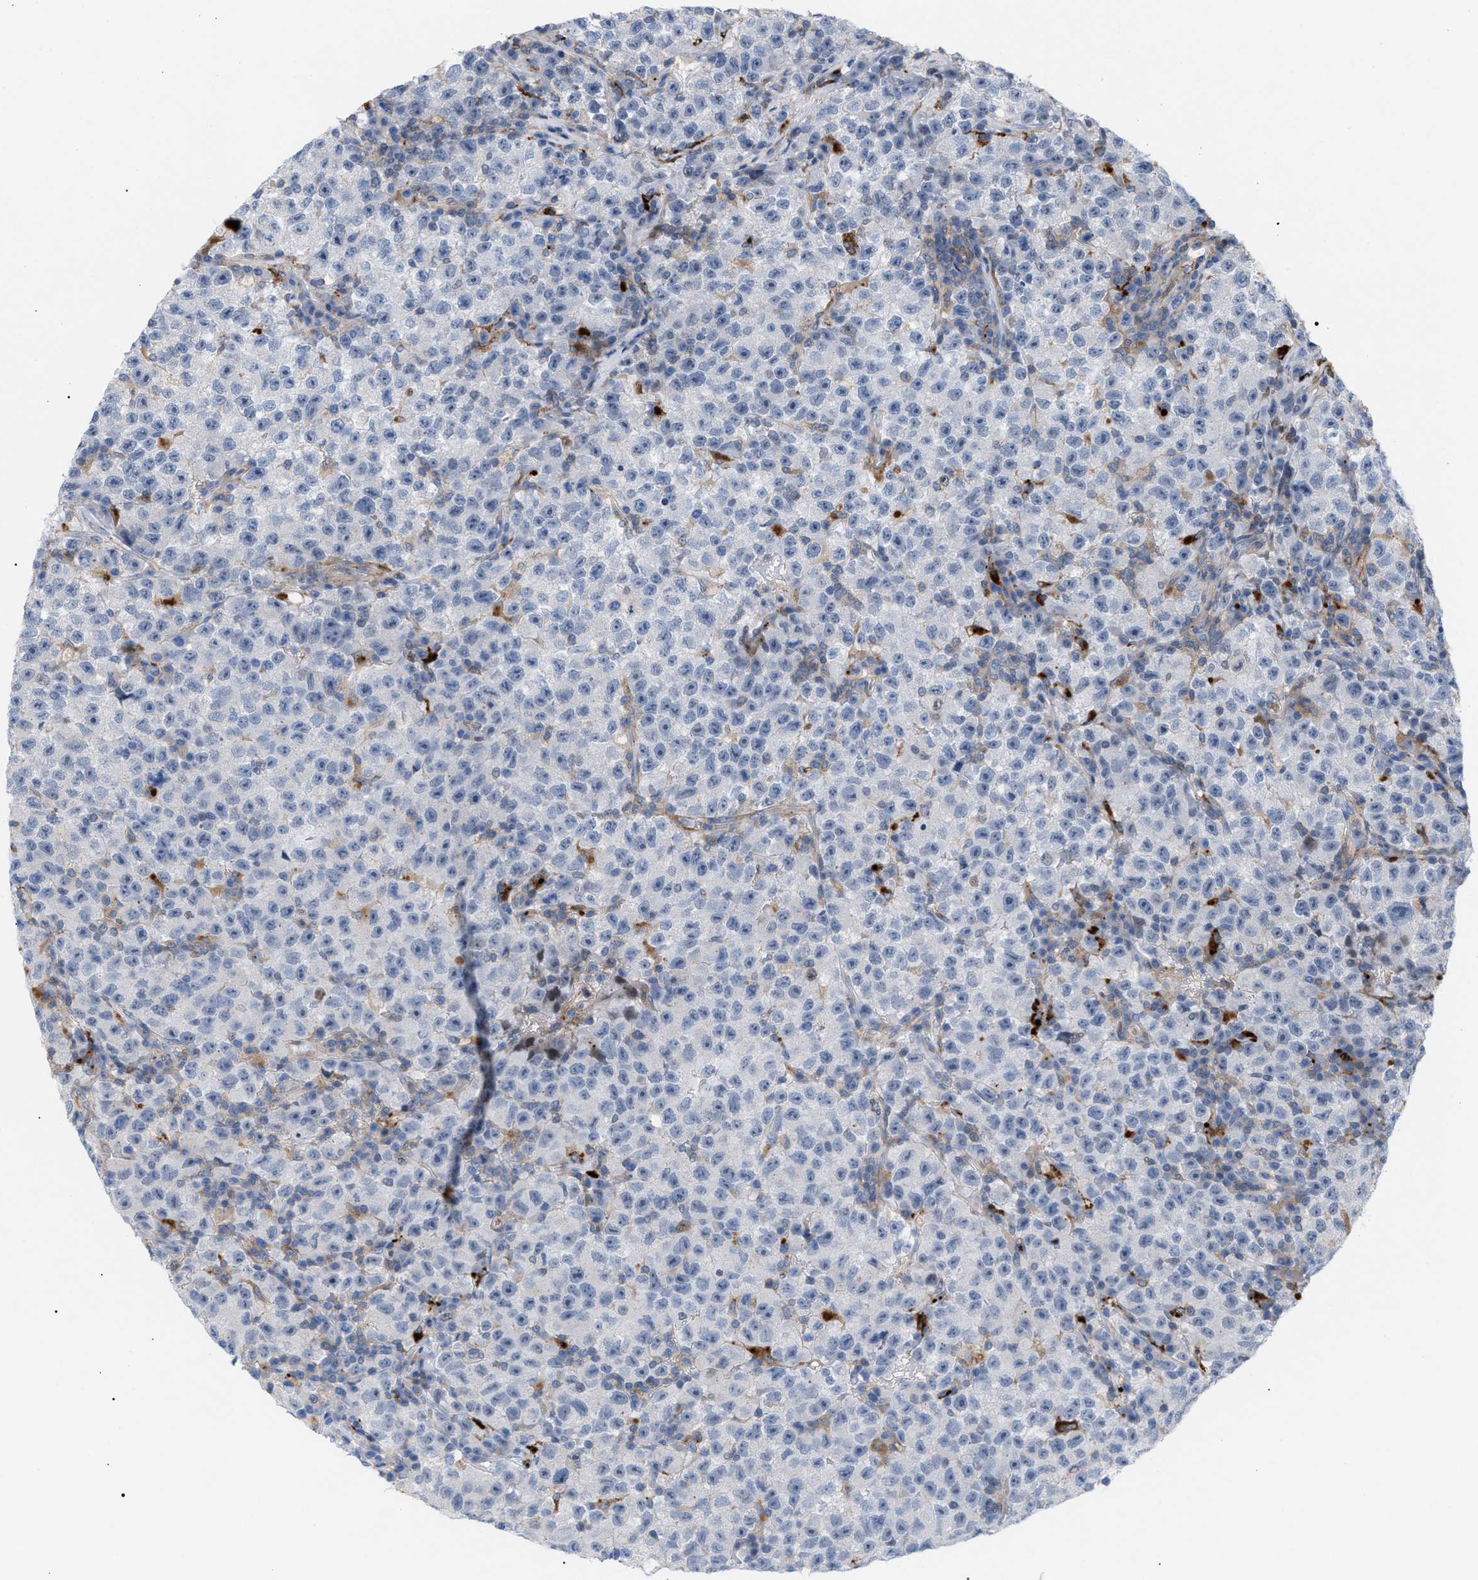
{"staining": {"intensity": "negative", "quantity": "none", "location": "none"}, "tissue": "testis cancer", "cell_type": "Tumor cells", "image_type": "cancer", "snomed": [{"axis": "morphology", "description": "Seminoma, NOS"}, {"axis": "topography", "description": "Testis"}], "caption": "This is a histopathology image of immunohistochemistry (IHC) staining of testis seminoma, which shows no expression in tumor cells.", "gene": "MBTD1", "patient": {"sex": "male", "age": 22}}